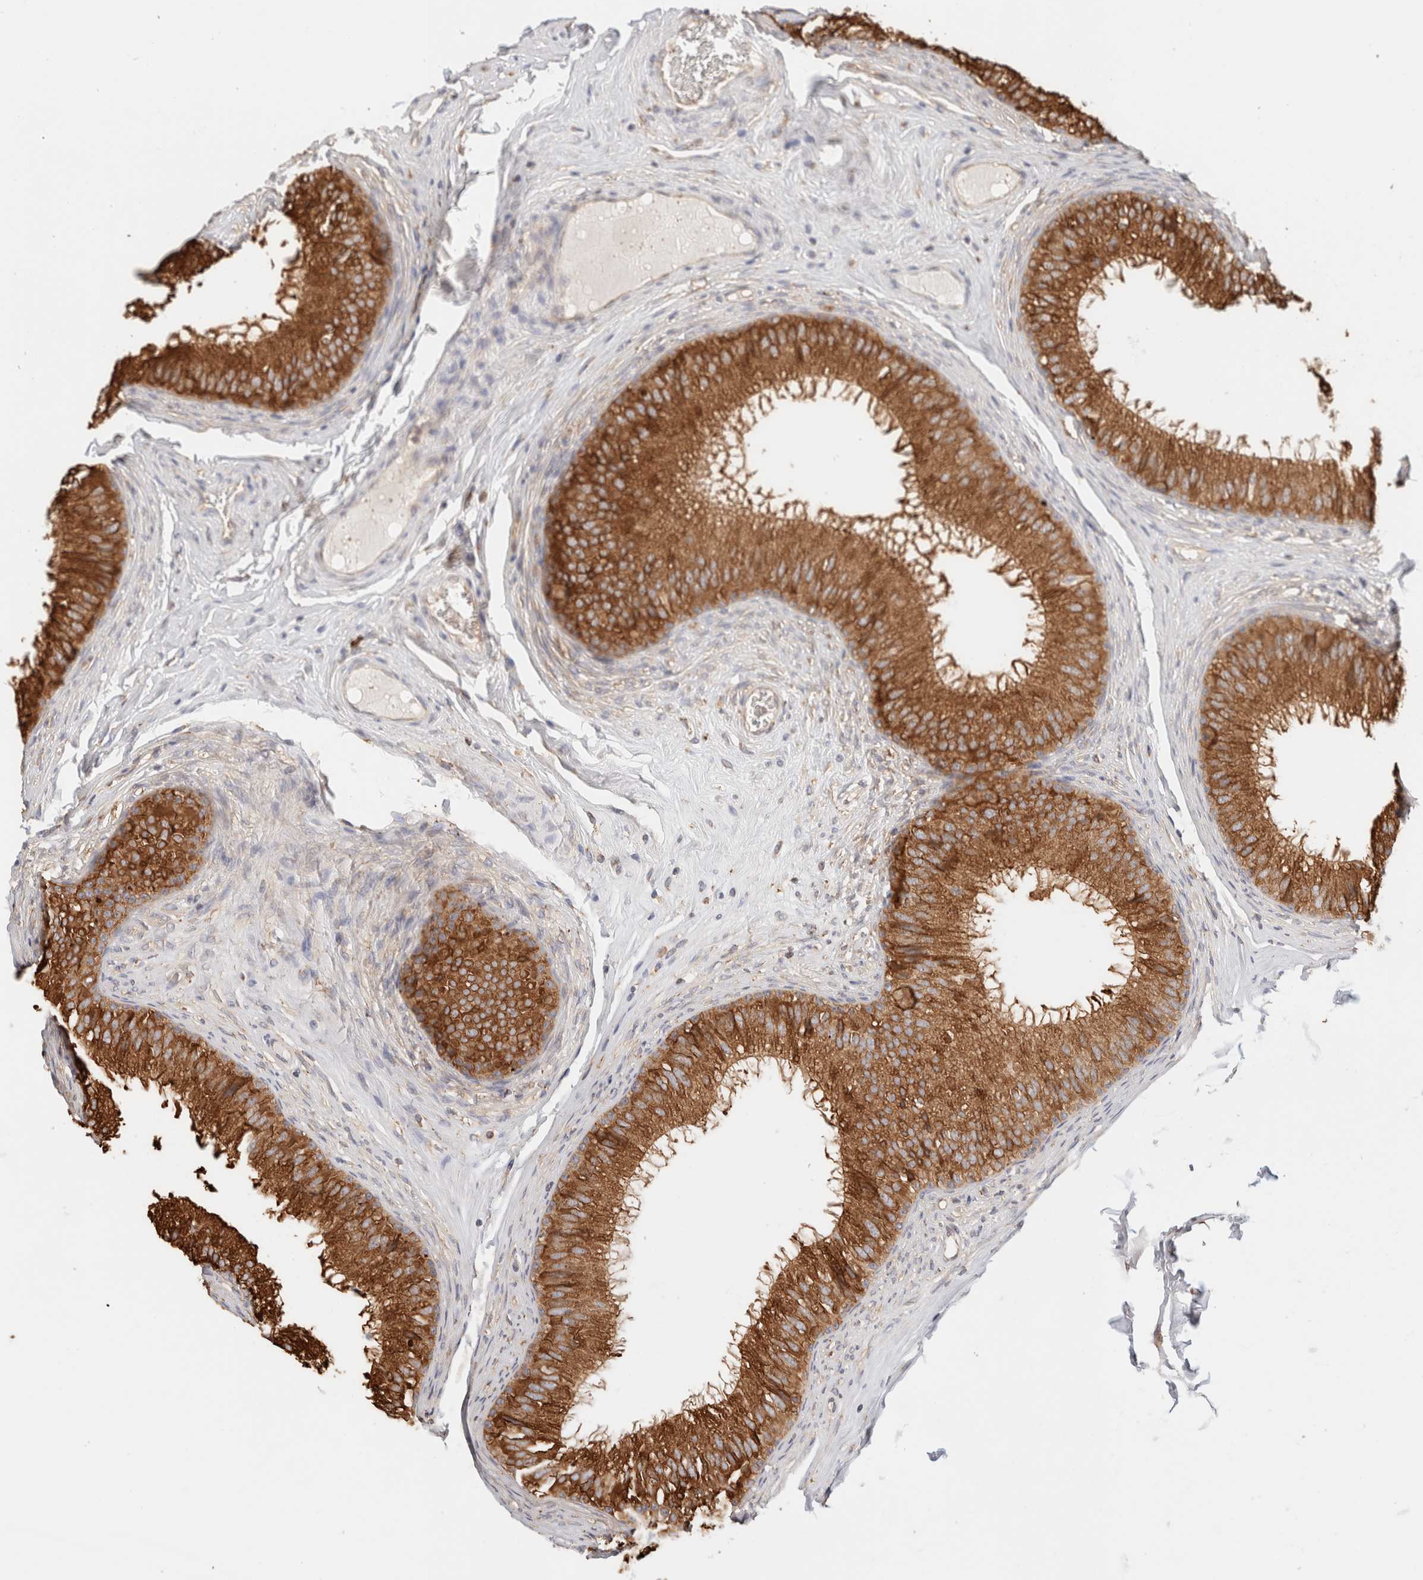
{"staining": {"intensity": "strong", "quantity": ">75%", "location": "cytoplasmic/membranous"}, "tissue": "epididymis", "cell_type": "Glandular cells", "image_type": "normal", "snomed": [{"axis": "morphology", "description": "Normal tissue, NOS"}, {"axis": "topography", "description": "Epididymis"}], "caption": "Immunohistochemistry of unremarkable epididymis reveals high levels of strong cytoplasmic/membranous positivity in approximately >75% of glandular cells.", "gene": "FER", "patient": {"sex": "male", "age": 32}}